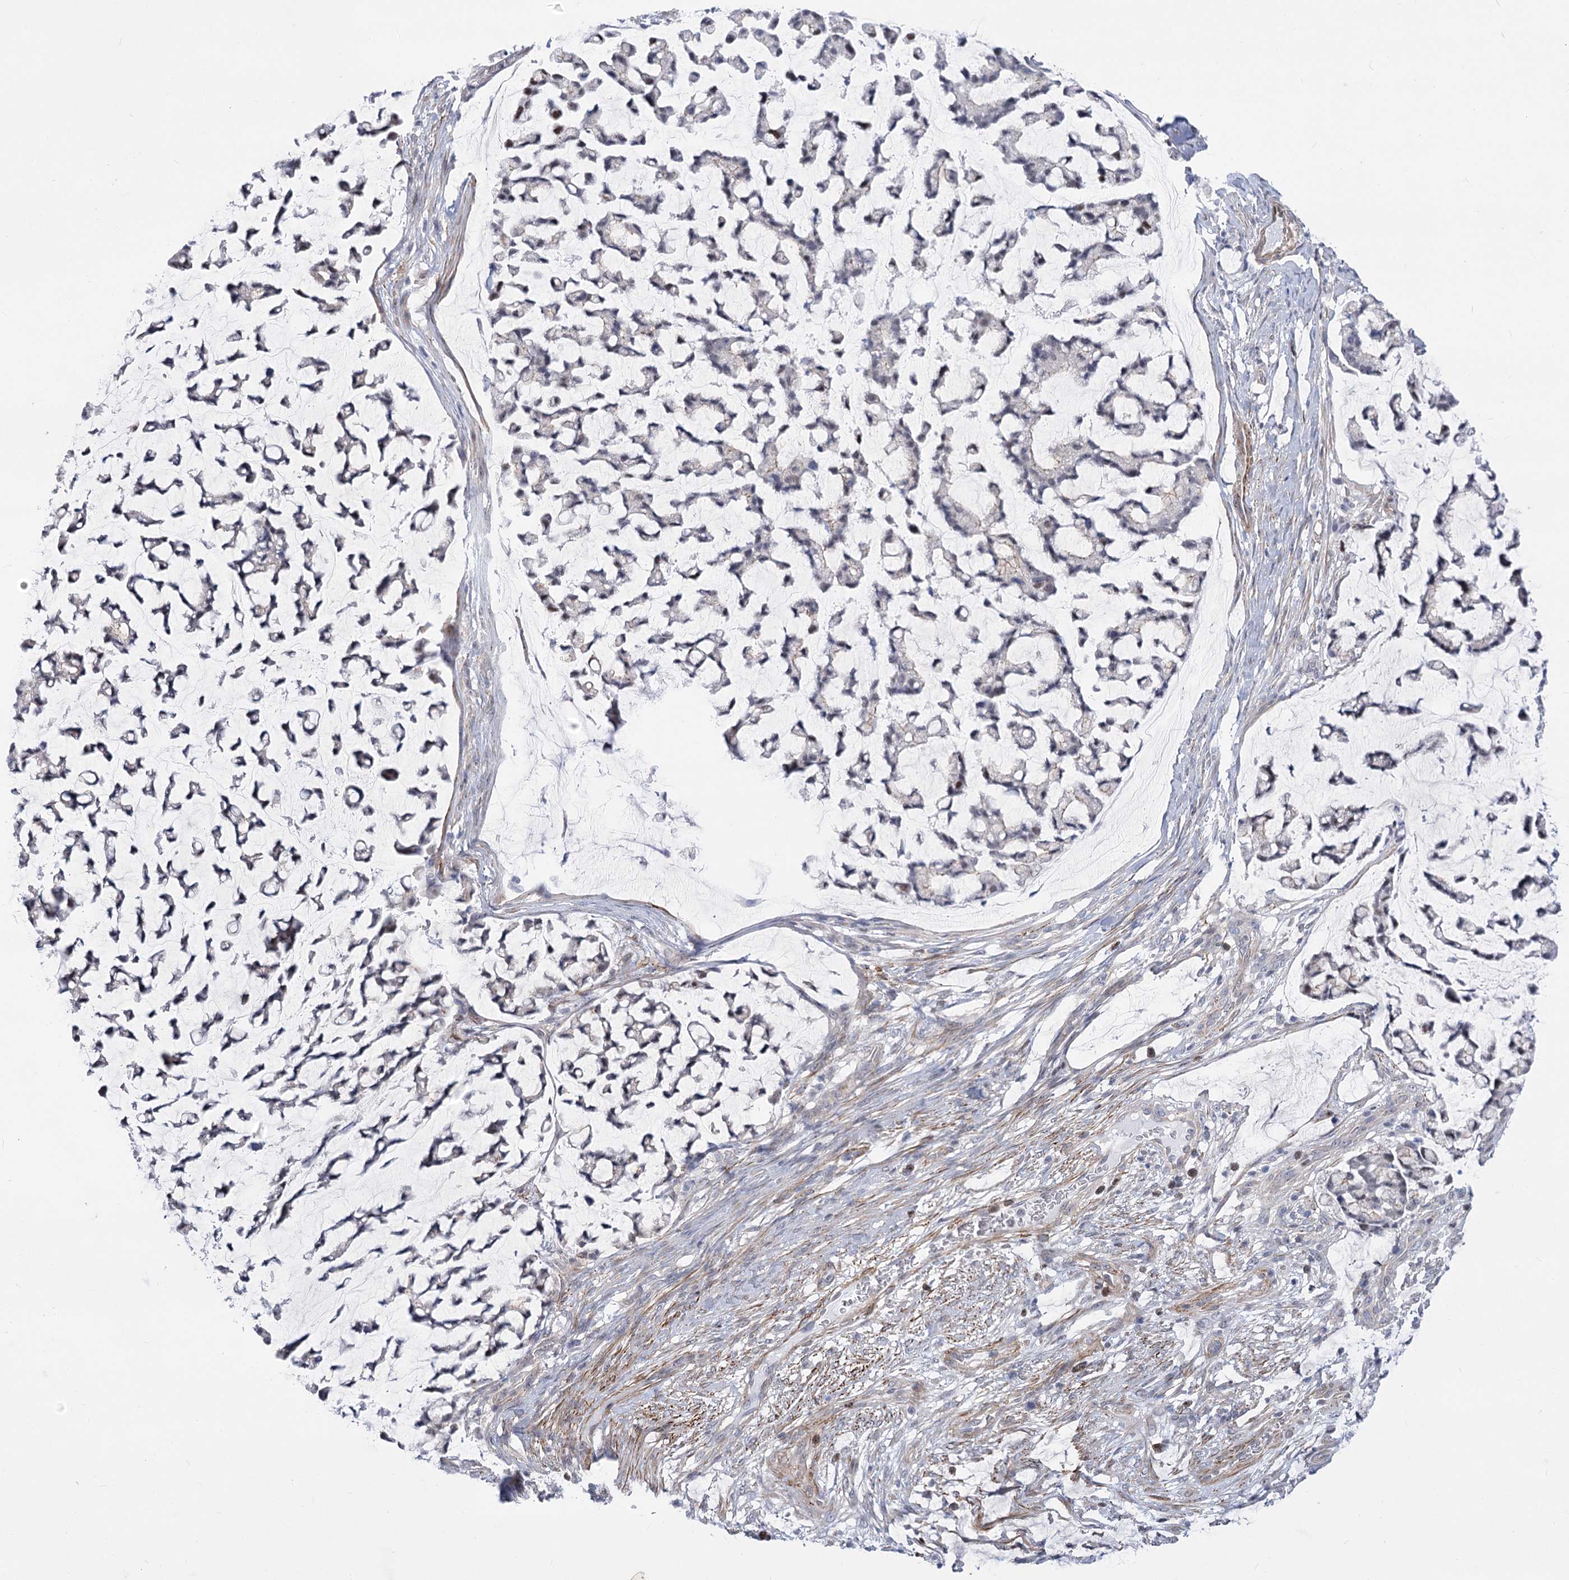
{"staining": {"intensity": "negative", "quantity": "none", "location": "none"}, "tissue": "stomach cancer", "cell_type": "Tumor cells", "image_type": "cancer", "snomed": [{"axis": "morphology", "description": "Adenocarcinoma, NOS"}, {"axis": "topography", "description": "Stomach, lower"}], "caption": "IHC photomicrograph of human stomach adenocarcinoma stained for a protein (brown), which shows no staining in tumor cells.", "gene": "ARSI", "patient": {"sex": "male", "age": 67}}